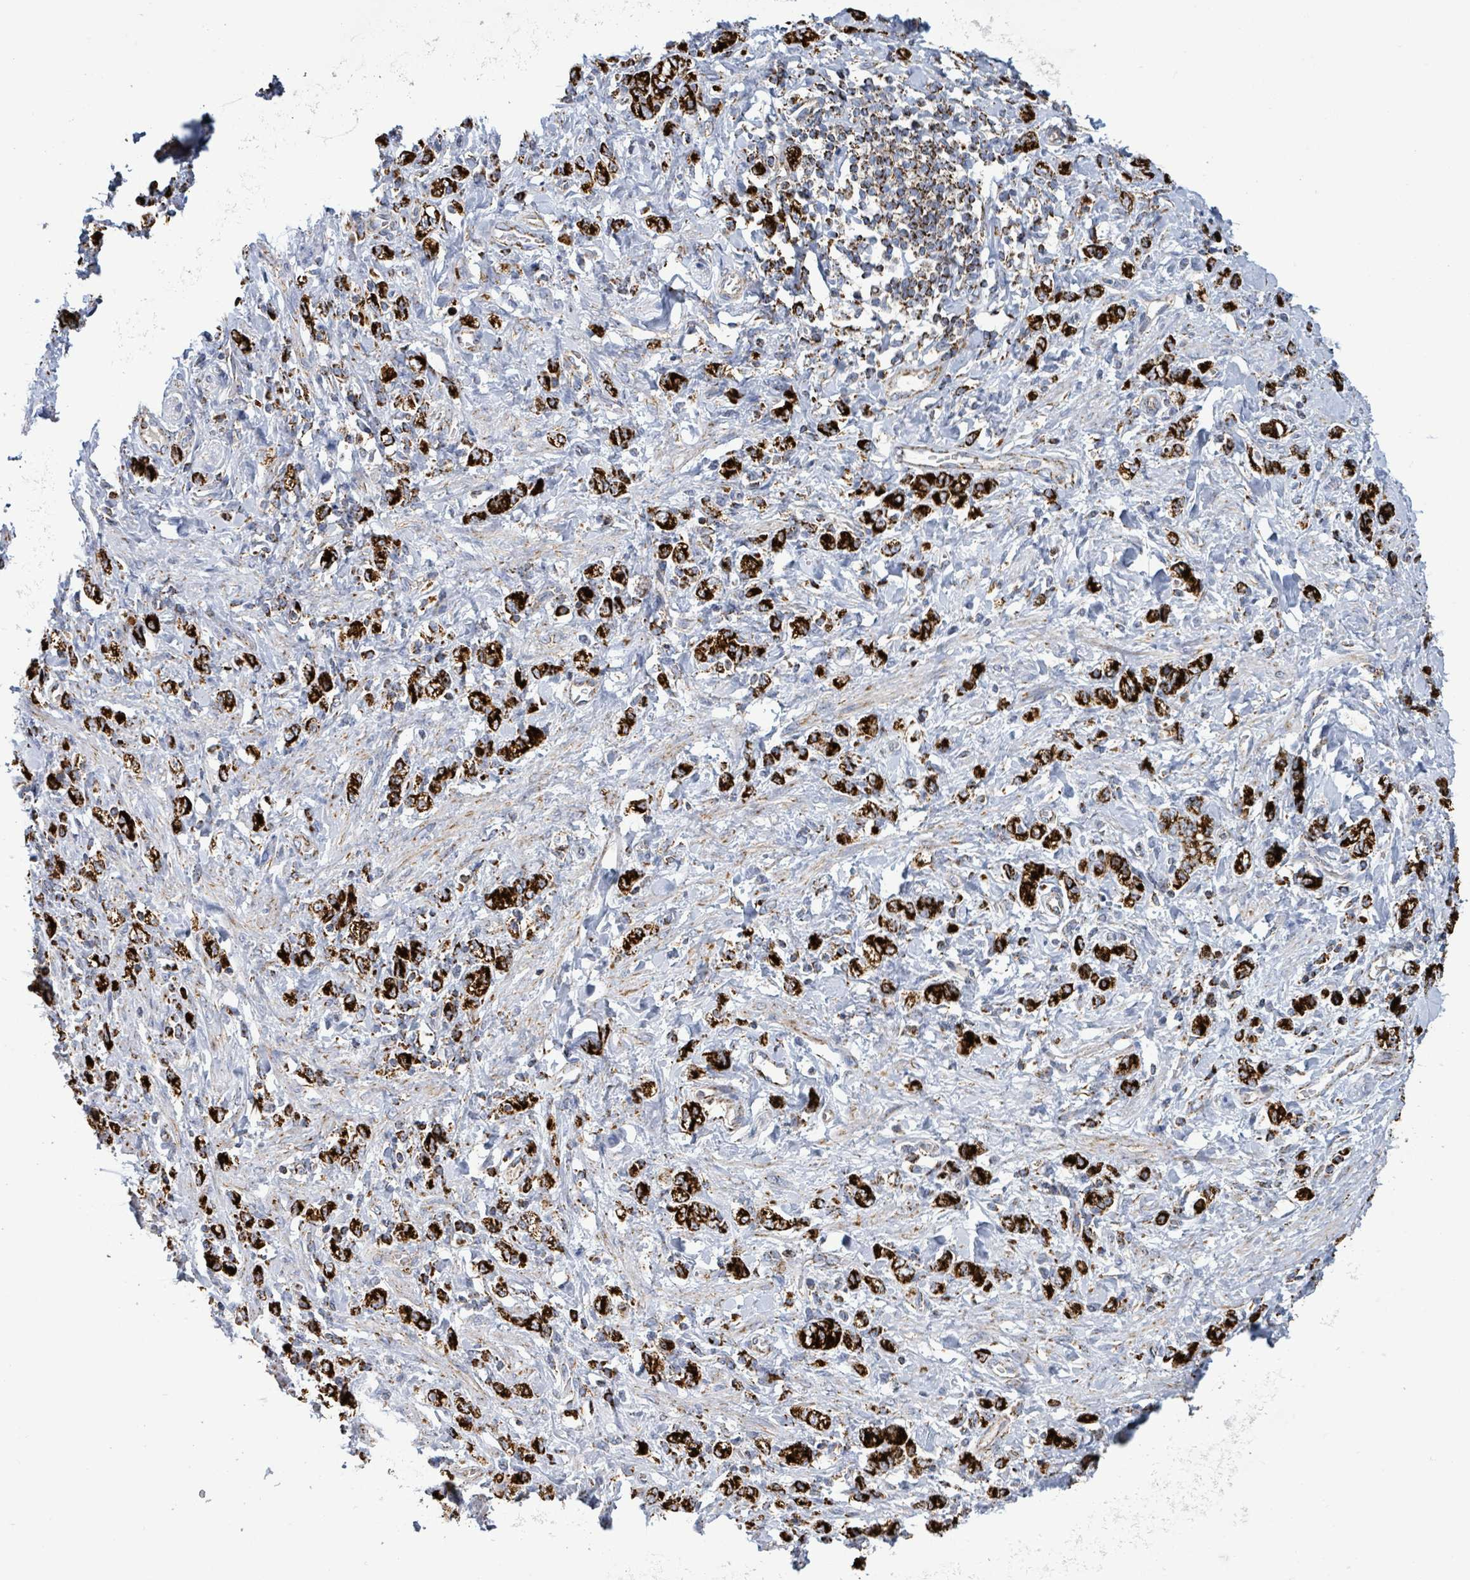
{"staining": {"intensity": "strong", "quantity": ">75%", "location": "cytoplasmic/membranous"}, "tissue": "stomach cancer", "cell_type": "Tumor cells", "image_type": "cancer", "snomed": [{"axis": "morphology", "description": "Adenocarcinoma, NOS"}, {"axis": "topography", "description": "Stomach"}], "caption": "Strong cytoplasmic/membranous staining for a protein is seen in approximately >75% of tumor cells of adenocarcinoma (stomach) using IHC.", "gene": "SUCLG2", "patient": {"sex": "male", "age": 77}}